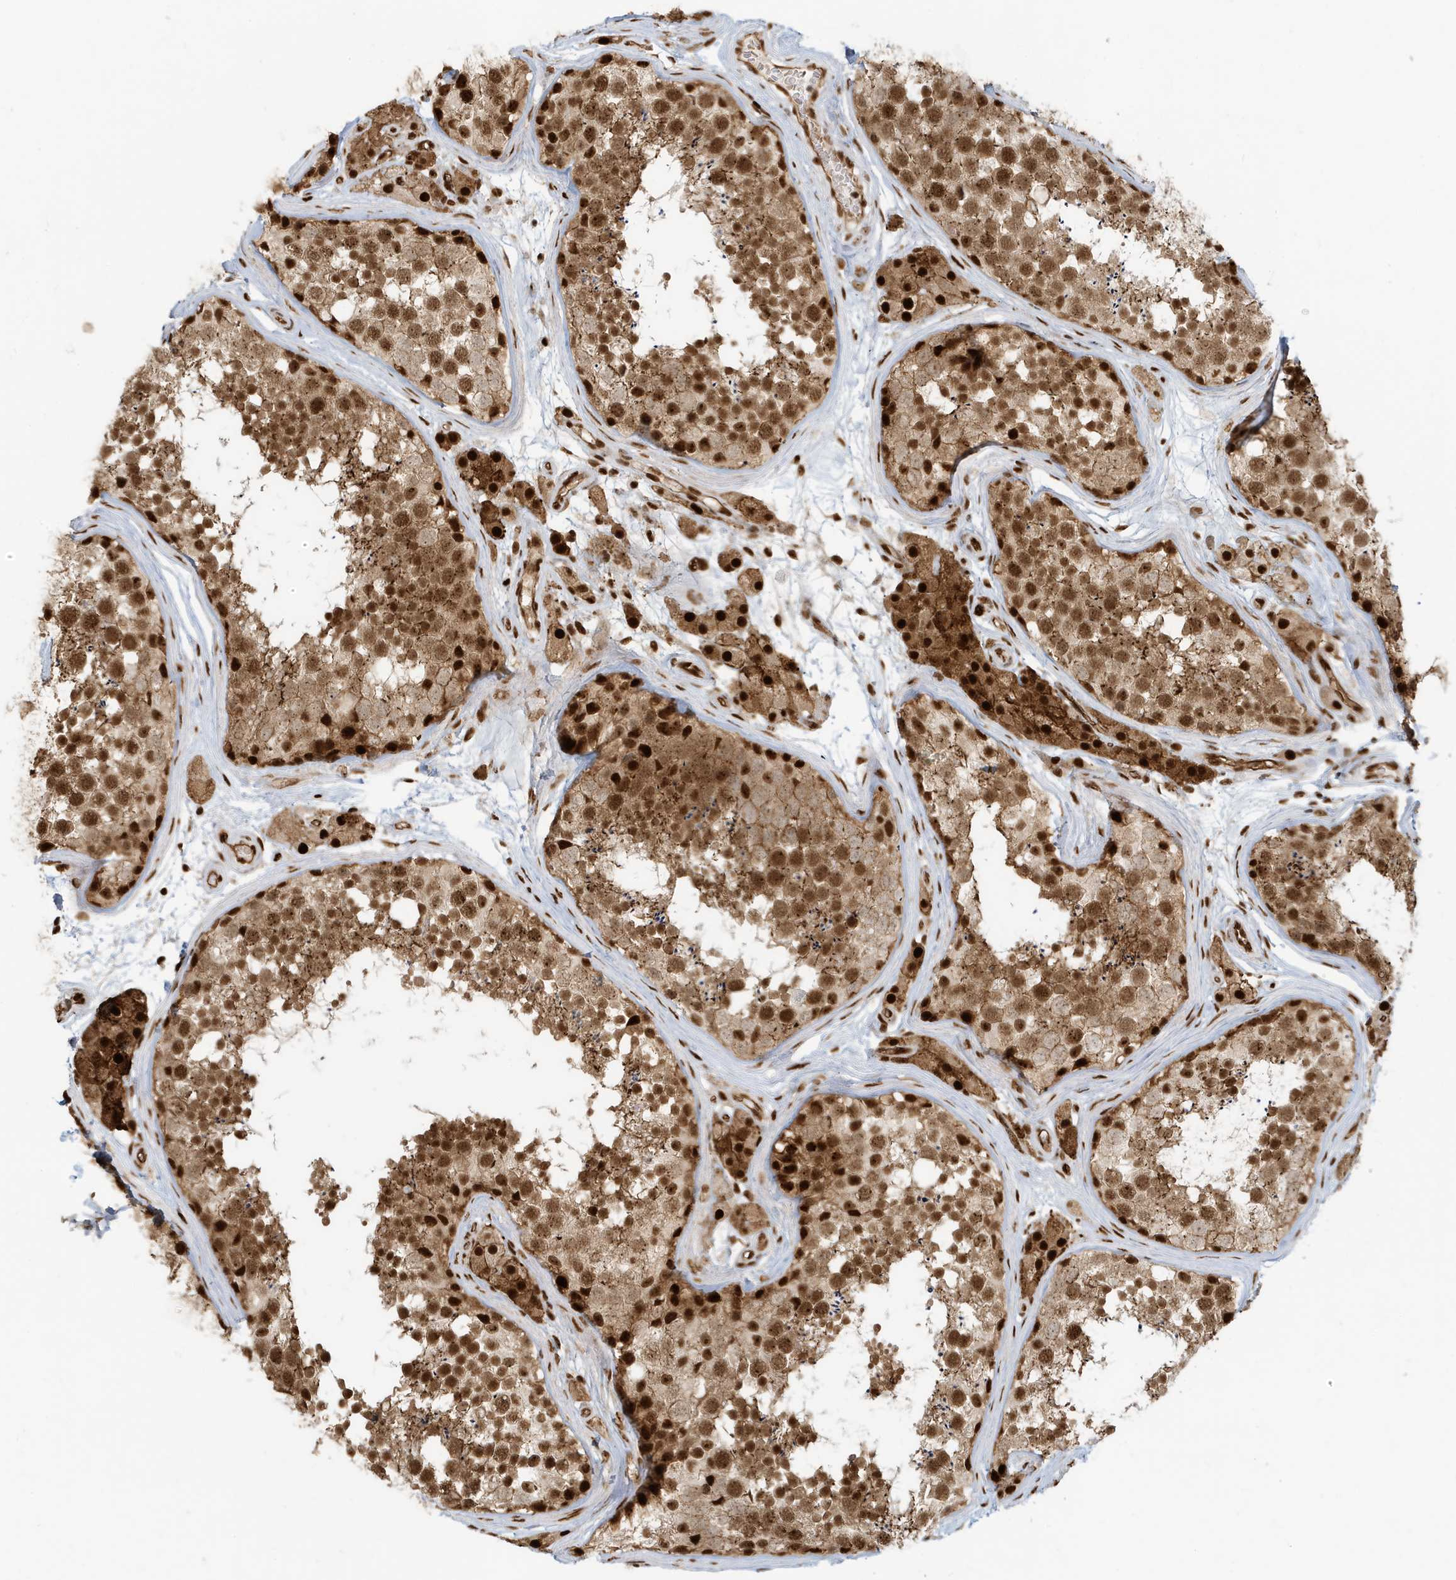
{"staining": {"intensity": "strong", "quantity": ">75%", "location": "cytoplasmic/membranous,nuclear"}, "tissue": "testis", "cell_type": "Cells in seminiferous ducts", "image_type": "normal", "snomed": [{"axis": "morphology", "description": "Normal tissue, NOS"}, {"axis": "topography", "description": "Testis"}], "caption": "The photomicrograph shows immunohistochemical staining of unremarkable testis. There is strong cytoplasmic/membranous,nuclear expression is present in approximately >75% of cells in seminiferous ducts.", "gene": "CKS1B", "patient": {"sex": "male", "age": 56}}